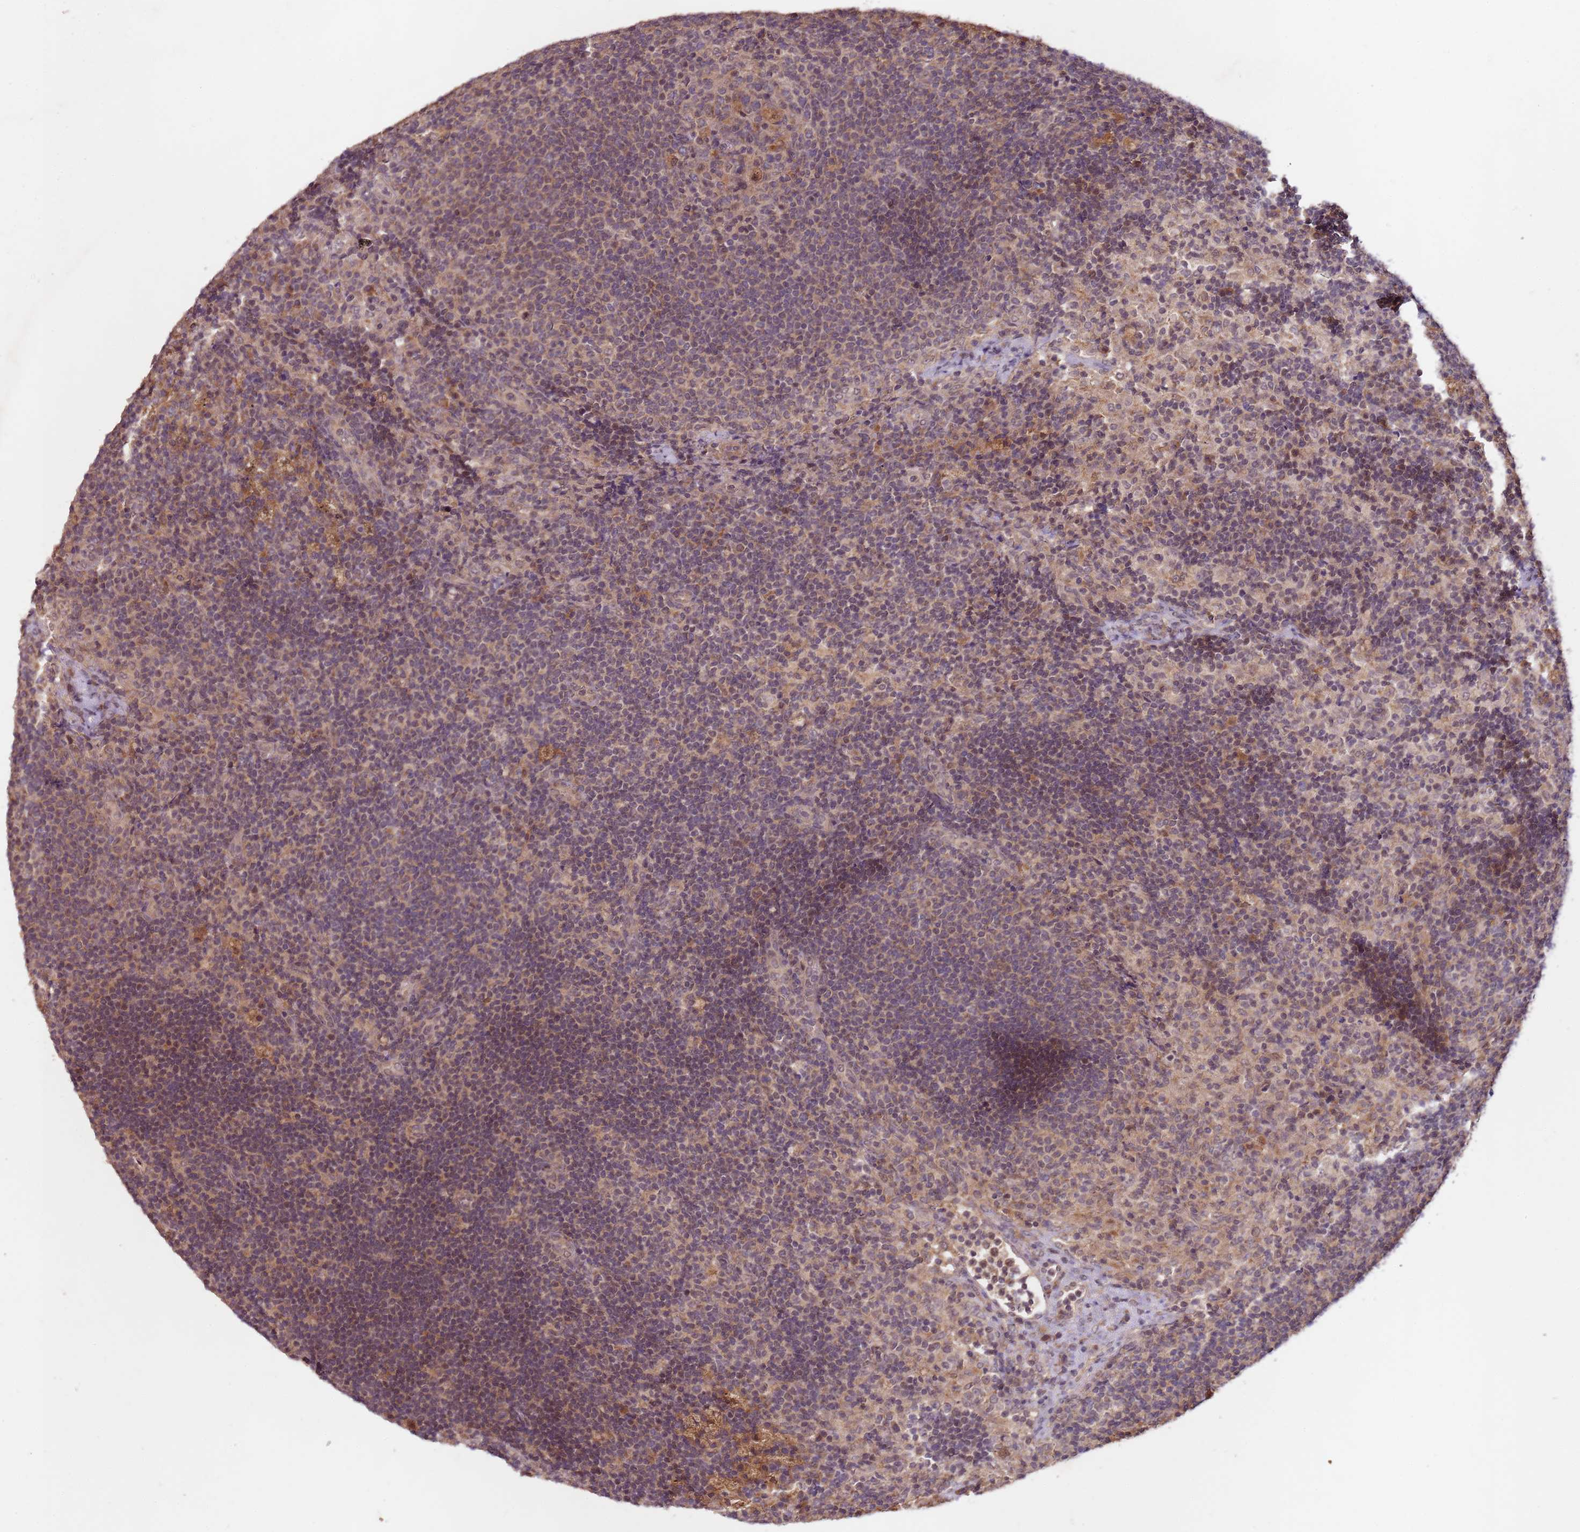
{"staining": {"intensity": "moderate", "quantity": "<25%", "location": "cytoplasmic/membranous"}, "tissue": "lymph node", "cell_type": "Germinal center cells", "image_type": "normal", "snomed": [{"axis": "morphology", "description": "Normal tissue, NOS"}, {"axis": "topography", "description": "Lymph node"}], "caption": "Brown immunohistochemical staining in unremarkable lymph node exhibits moderate cytoplasmic/membranous positivity in about <25% of germinal center cells.", "gene": "LIN37", "patient": {"sex": "female", "age": 70}}